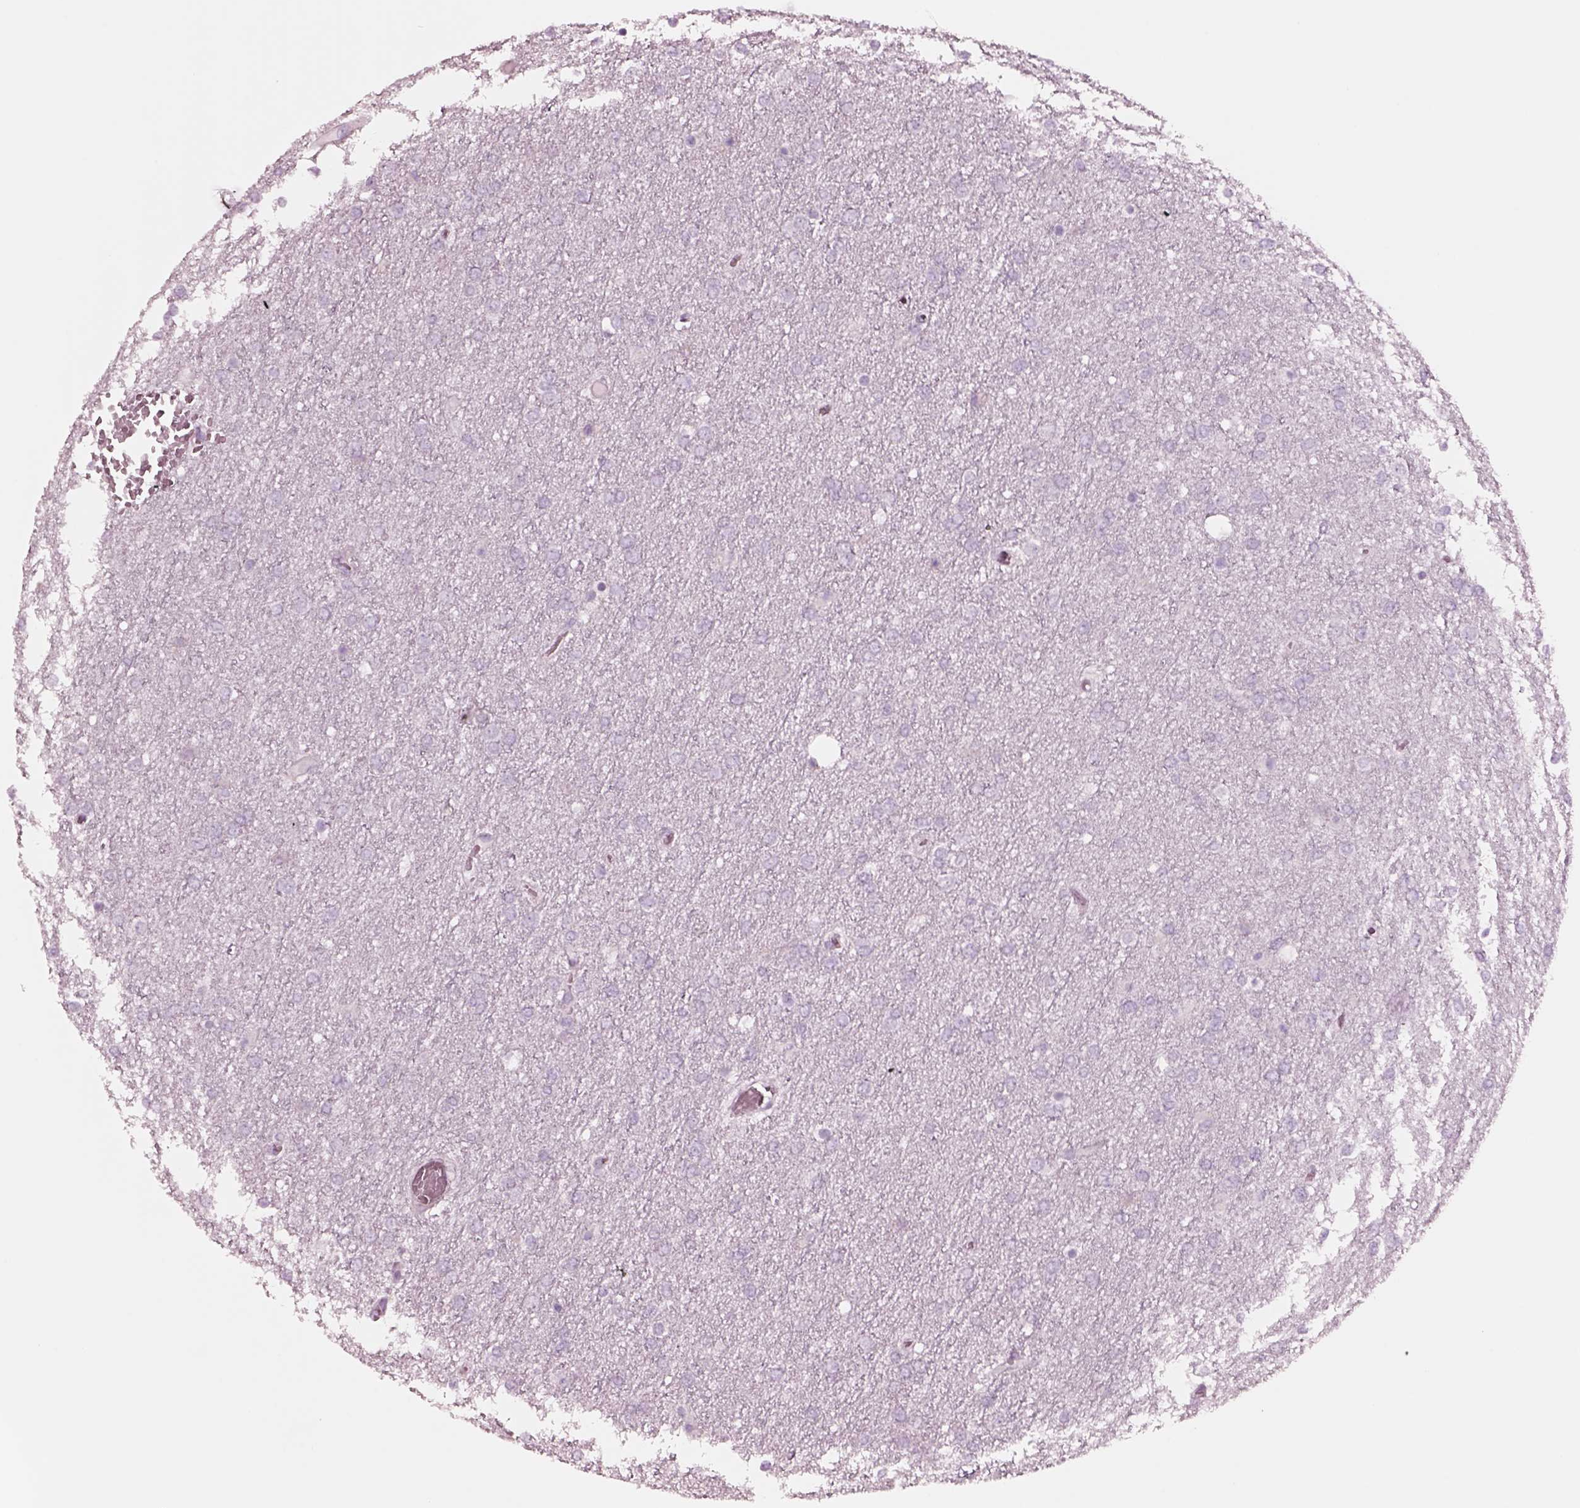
{"staining": {"intensity": "negative", "quantity": "none", "location": "none"}, "tissue": "glioma", "cell_type": "Tumor cells", "image_type": "cancer", "snomed": [{"axis": "morphology", "description": "Glioma, malignant, High grade"}, {"axis": "topography", "description": "Brain"}], "caption": "An image of human glioma is negative for staining in tumor cells.", "gene": "NMRK2", "patient": {"sex": "female", "age": 61}}